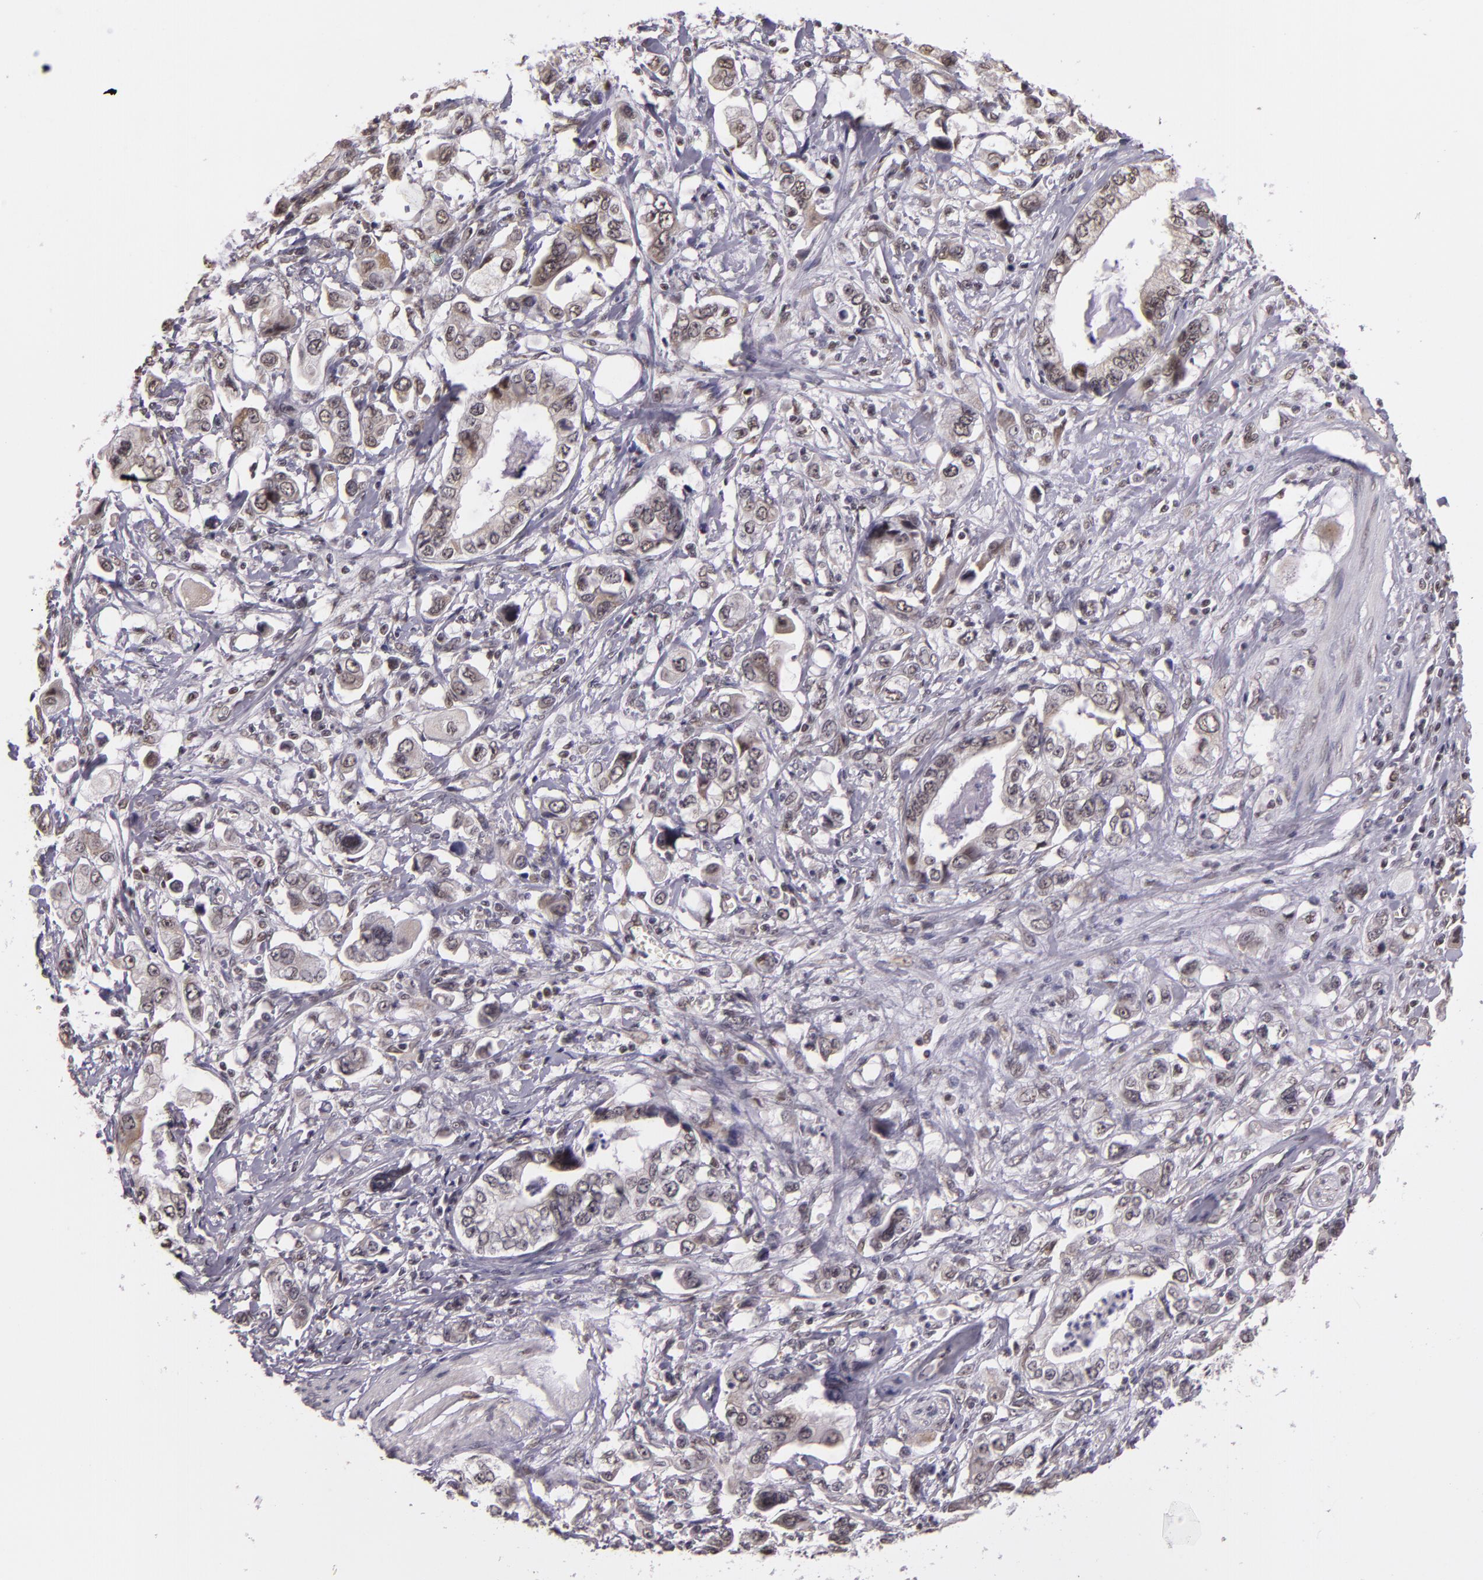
{"staining": {"intensity": "weak", "quantity": "<25%", "location": "nuclear"}, "tissue": "stomach cancer", "cell_type": "Tumor cells", "image_type": "cancer", "snomed": [{"axis": "morphology", "description": "Adenocarcinoma, NOS"}, {"axis": "topography", "description": "Pancreas"}, {"axis": "topography", "description": "Stomach, upper"}], "caption": "This is an immunohistochemistry (IHC) image of human stomach adenocarcinoma. There is no expression in tumor cells.", "gene": "ALX1", "patient": {"sex": "male", "age": 77}}